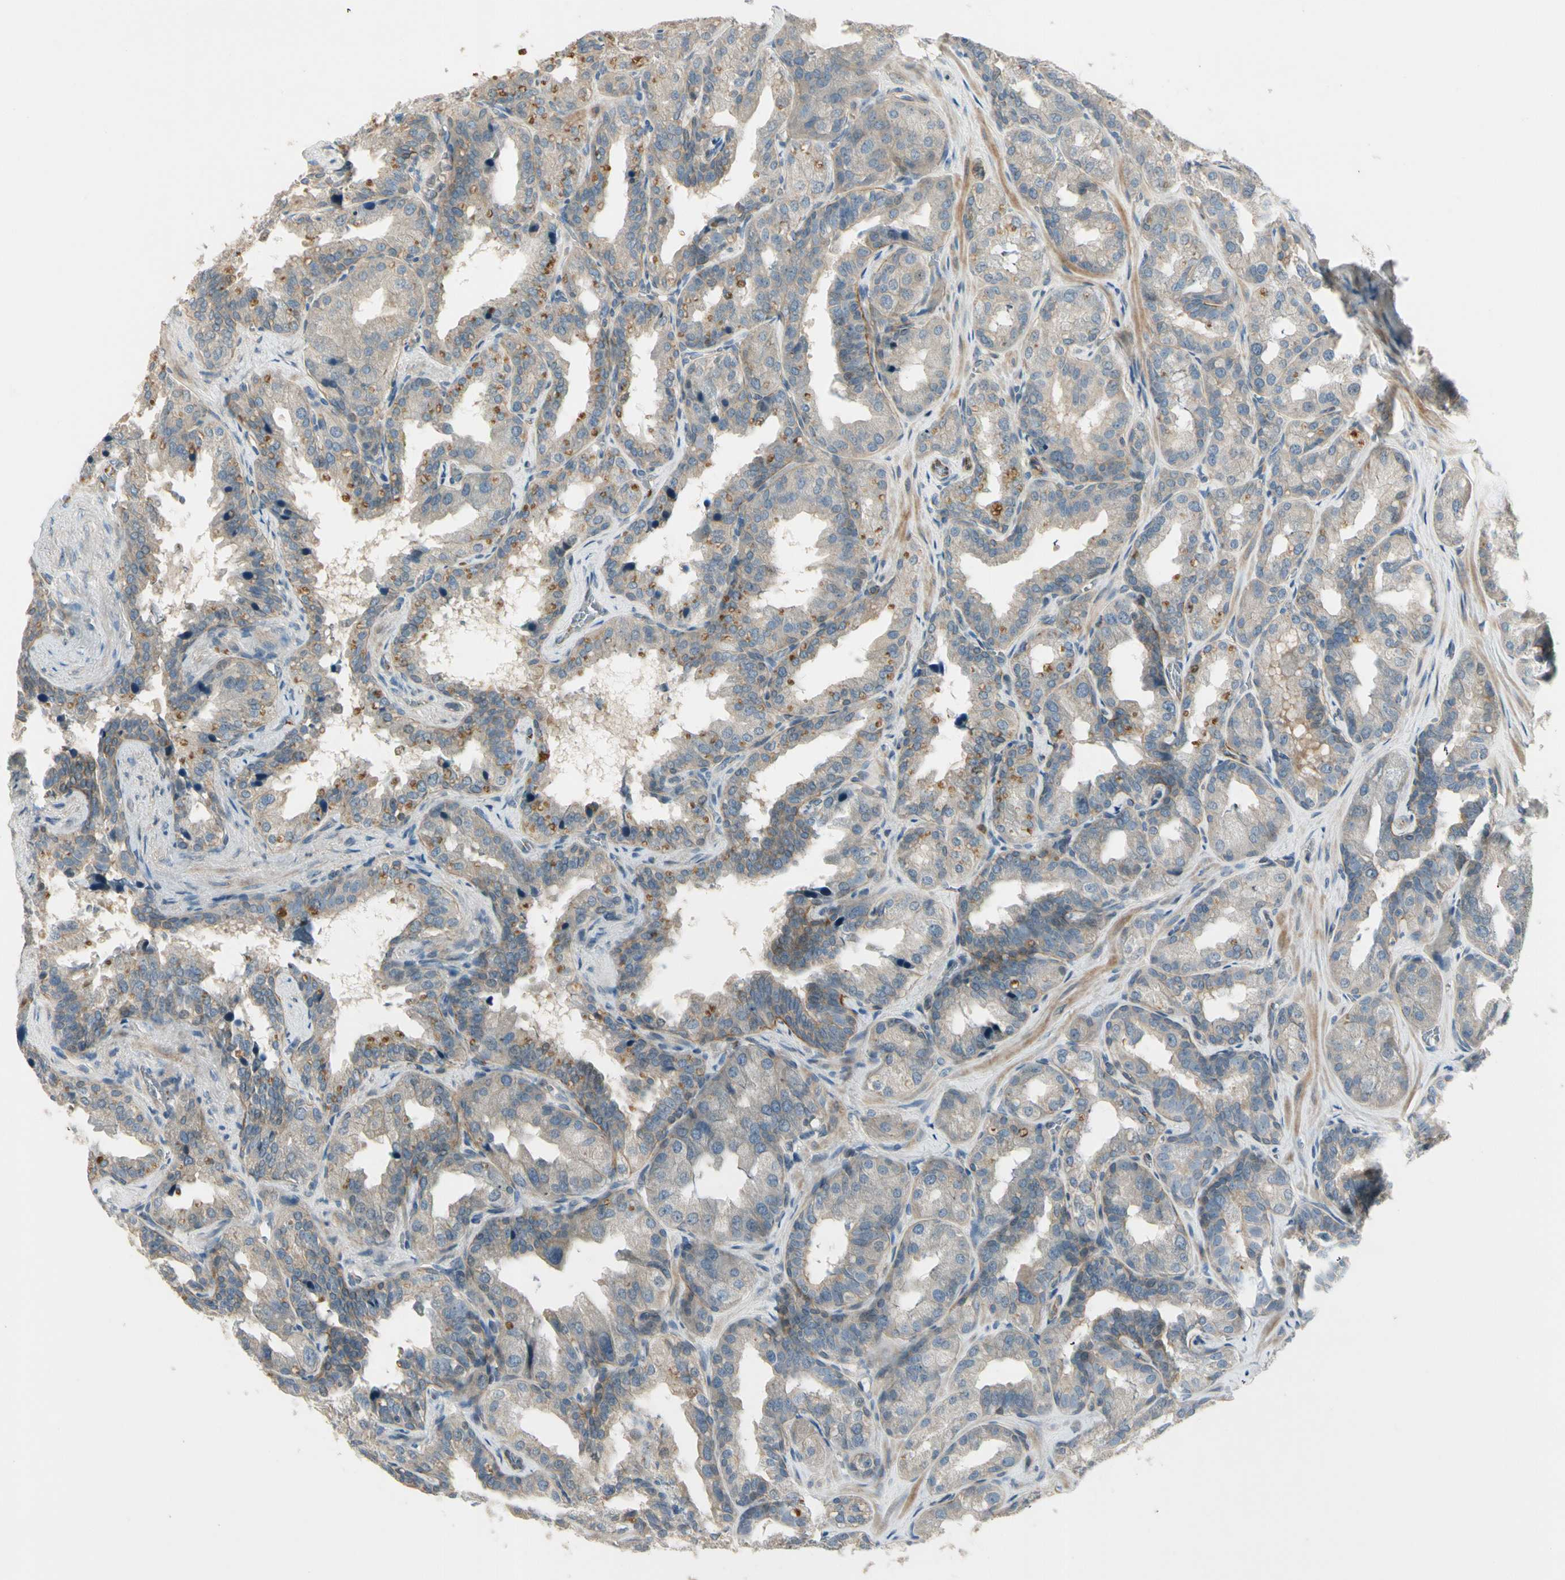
{"staining": {"intensity": "moderate", "quantity": ">75%", "location": "cytoplasmic/membranous"}, "tissue": "seminal vesicle", "cell_type": "Glandular cells", "image_type": "normal", "snomed": [{"axis": "morphology", "description": "Normal tissue, NOS"}, {"axis": "topography", "description": "Prostate"}, {"axis": "topography", "description": "Seminal veicle"}], "caption": "IHC photomicrograph of benign seminal vesicle: seminal vesicle stained using immunohistochemistry (IHC) displays medium levels of moderate protein expression localized specifically in the cytoplasmic/membranous of glandular cells, appearing as a cytoplasmic/membranous brown color.", "gene": "PPP3CB", "patient": {"sex": "male", "age": 51}}